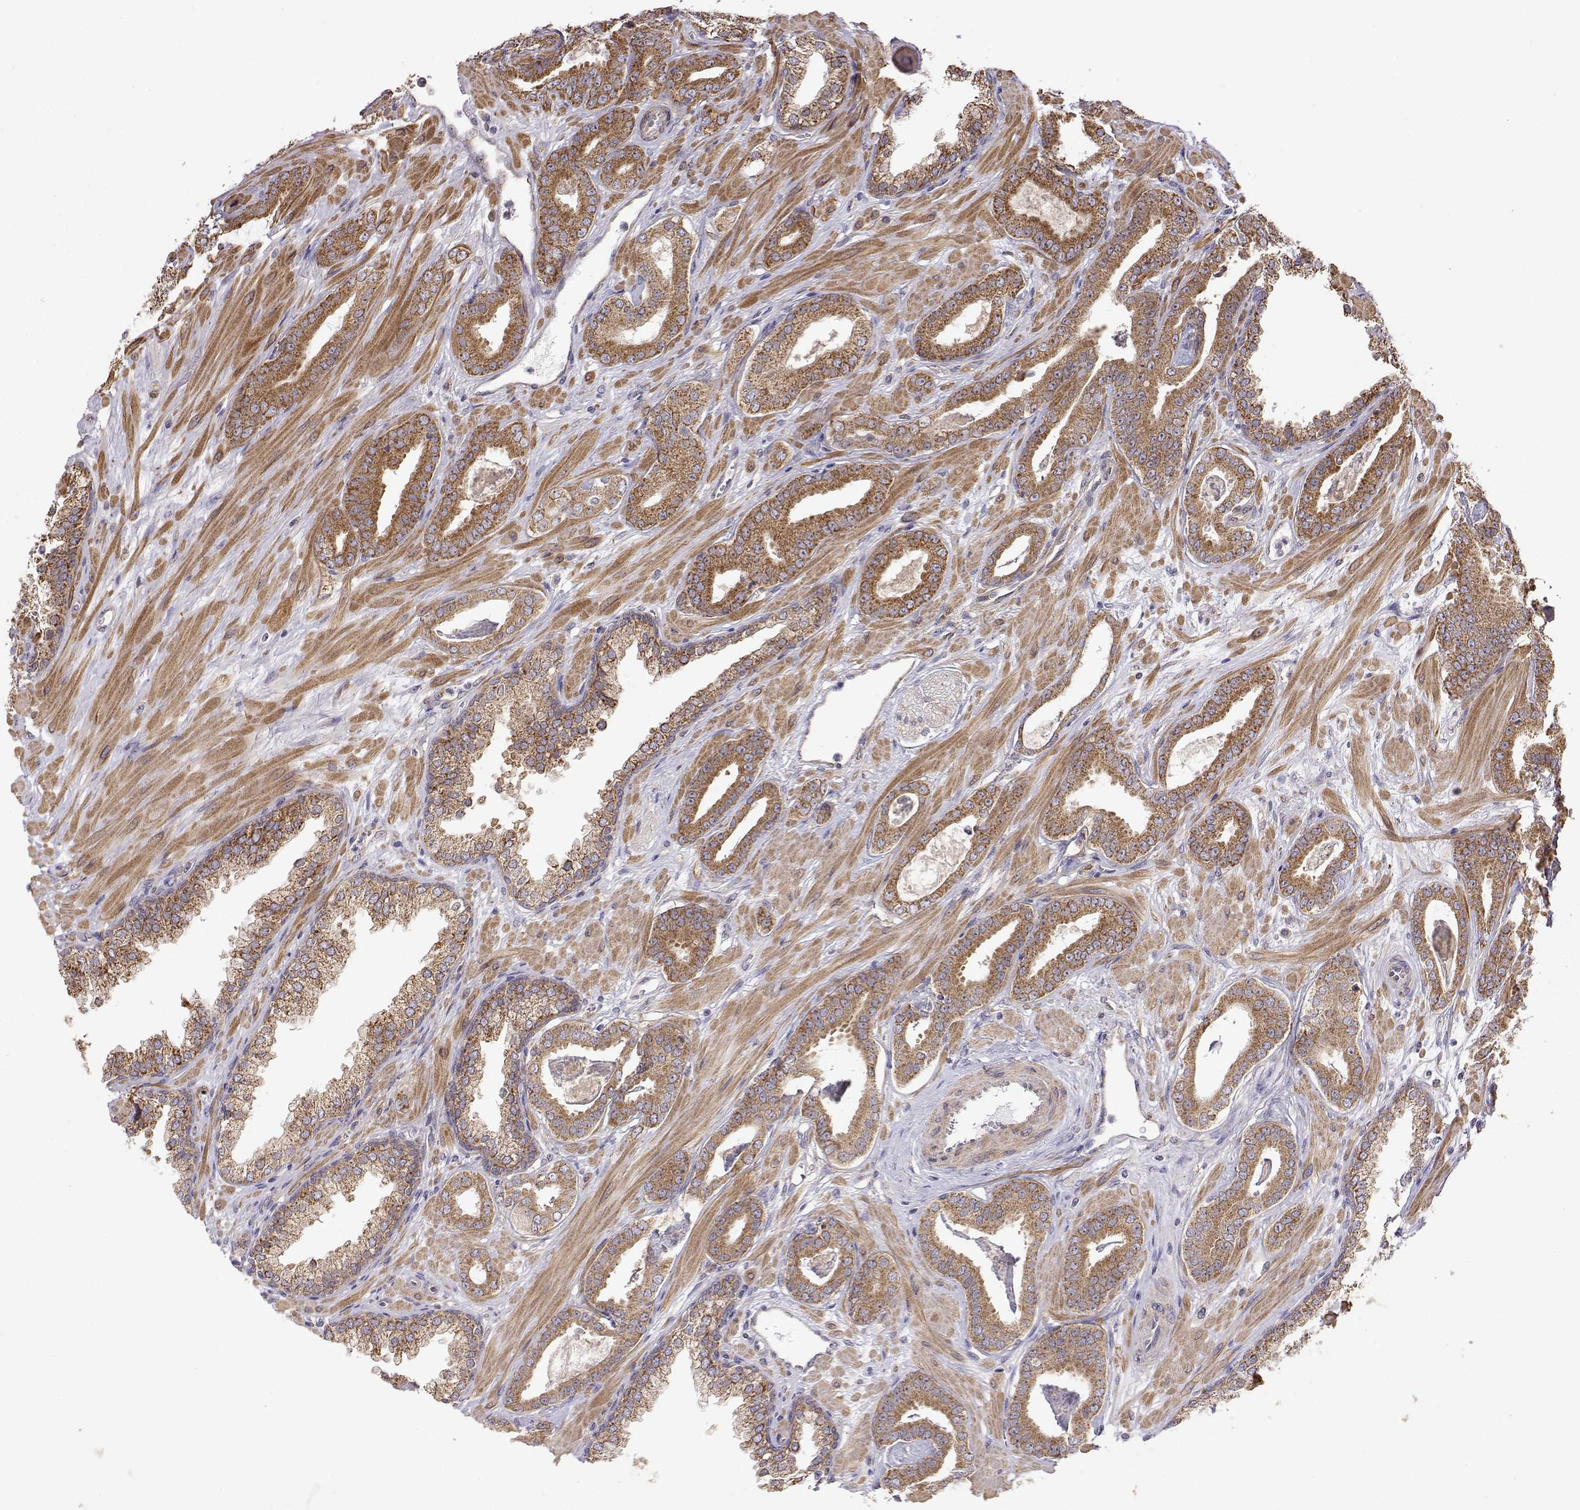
{"staining": {"intensity": "strong", "quantity": ">75%", "location": "cytoplasmic/membranous"}, "tissue": "prostate cancer", "cell_type": "Tumor cells", "image_type": "cancer", "snomed": [{"axis": "morphology", "description": "Adenocarcinoma, Low grade"}, {"axis": "topography", "description": "Prostate"}], "caption": "Immunohistochemical staining of human prostate cancer exhibits strong cytoplasmic/membranous protein expression in approximately >75% of tumor cells. Using DAB (3,3'-diaminobenzidine) (brown) and hematoxylin (blue) stains, captured at high magnification using brightfield microscopy.", "gene": "PAIP1", "patient": {"sex": "male", "age": 61}}